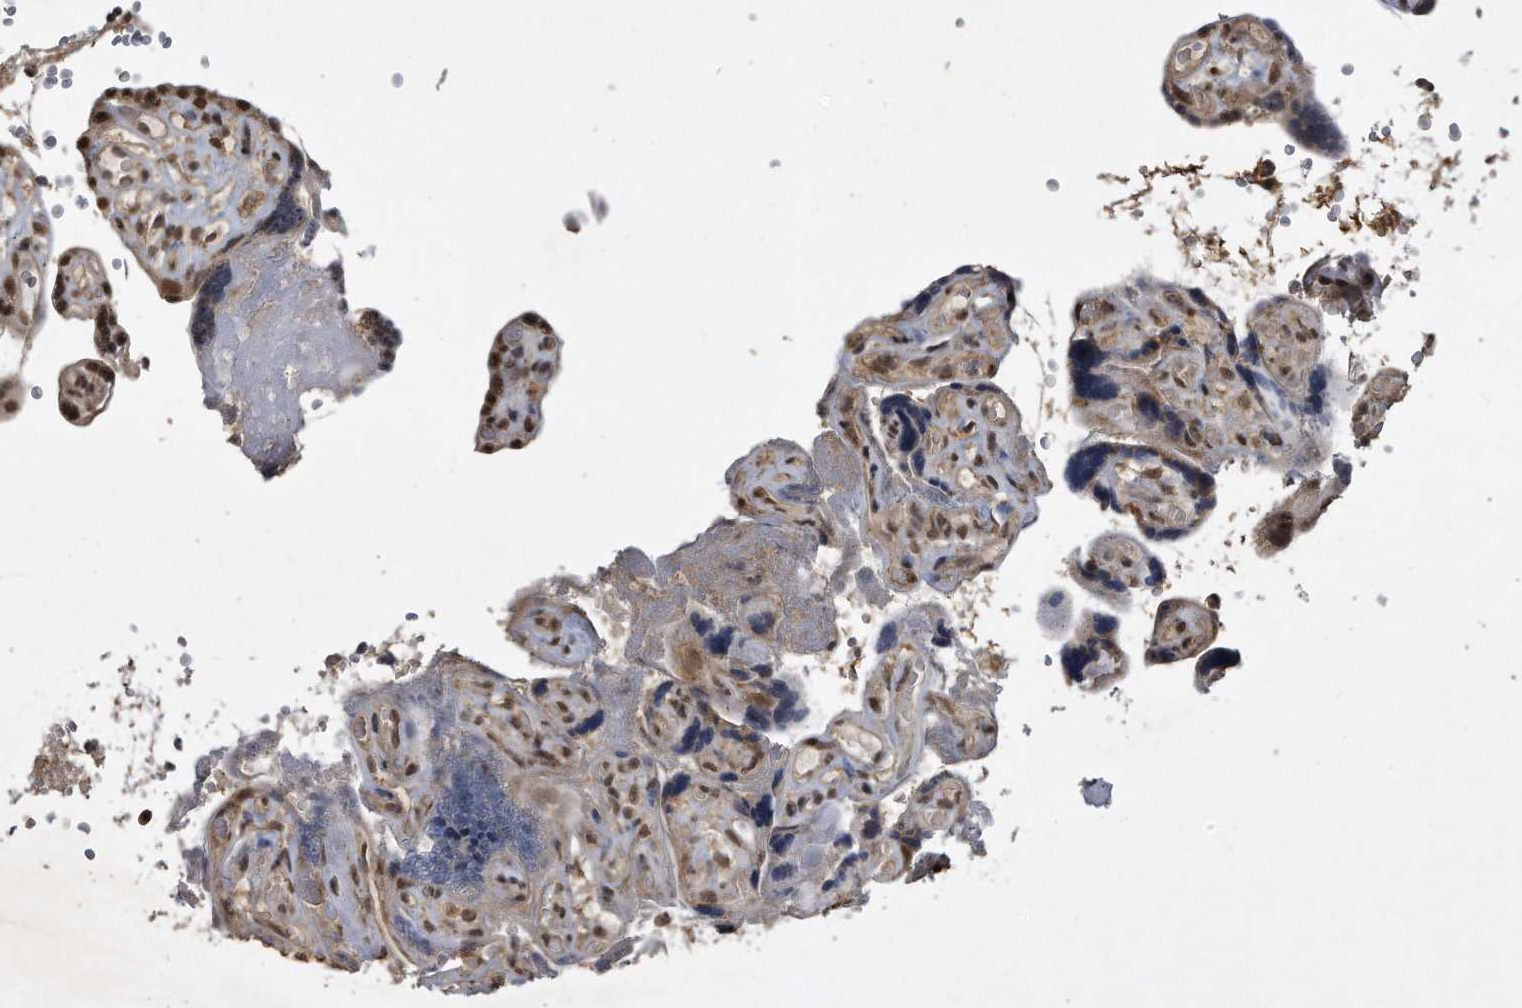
{"staining": {"intensity": "moderate", "quantity": ">75%", "location": "nuclear"}, "tissue": "placenta", "cell_type": "Decidual cells", "image_type": "normal", "snomed": [{"axis": "morphology", "description": "Normal tissue, NOS"}, {"axis": "topography", "description": "Placenta"}], "caption": "Benign placenta was stained to show a protein in brown. There is medium levels of moderate nuclear expression in approximately >75% of decidual cells. Ihc stains the protein in brown and the nuclei are stained blue.", "gene": "CRYZL1", "patient": {"sex": "female", "age": 30}}